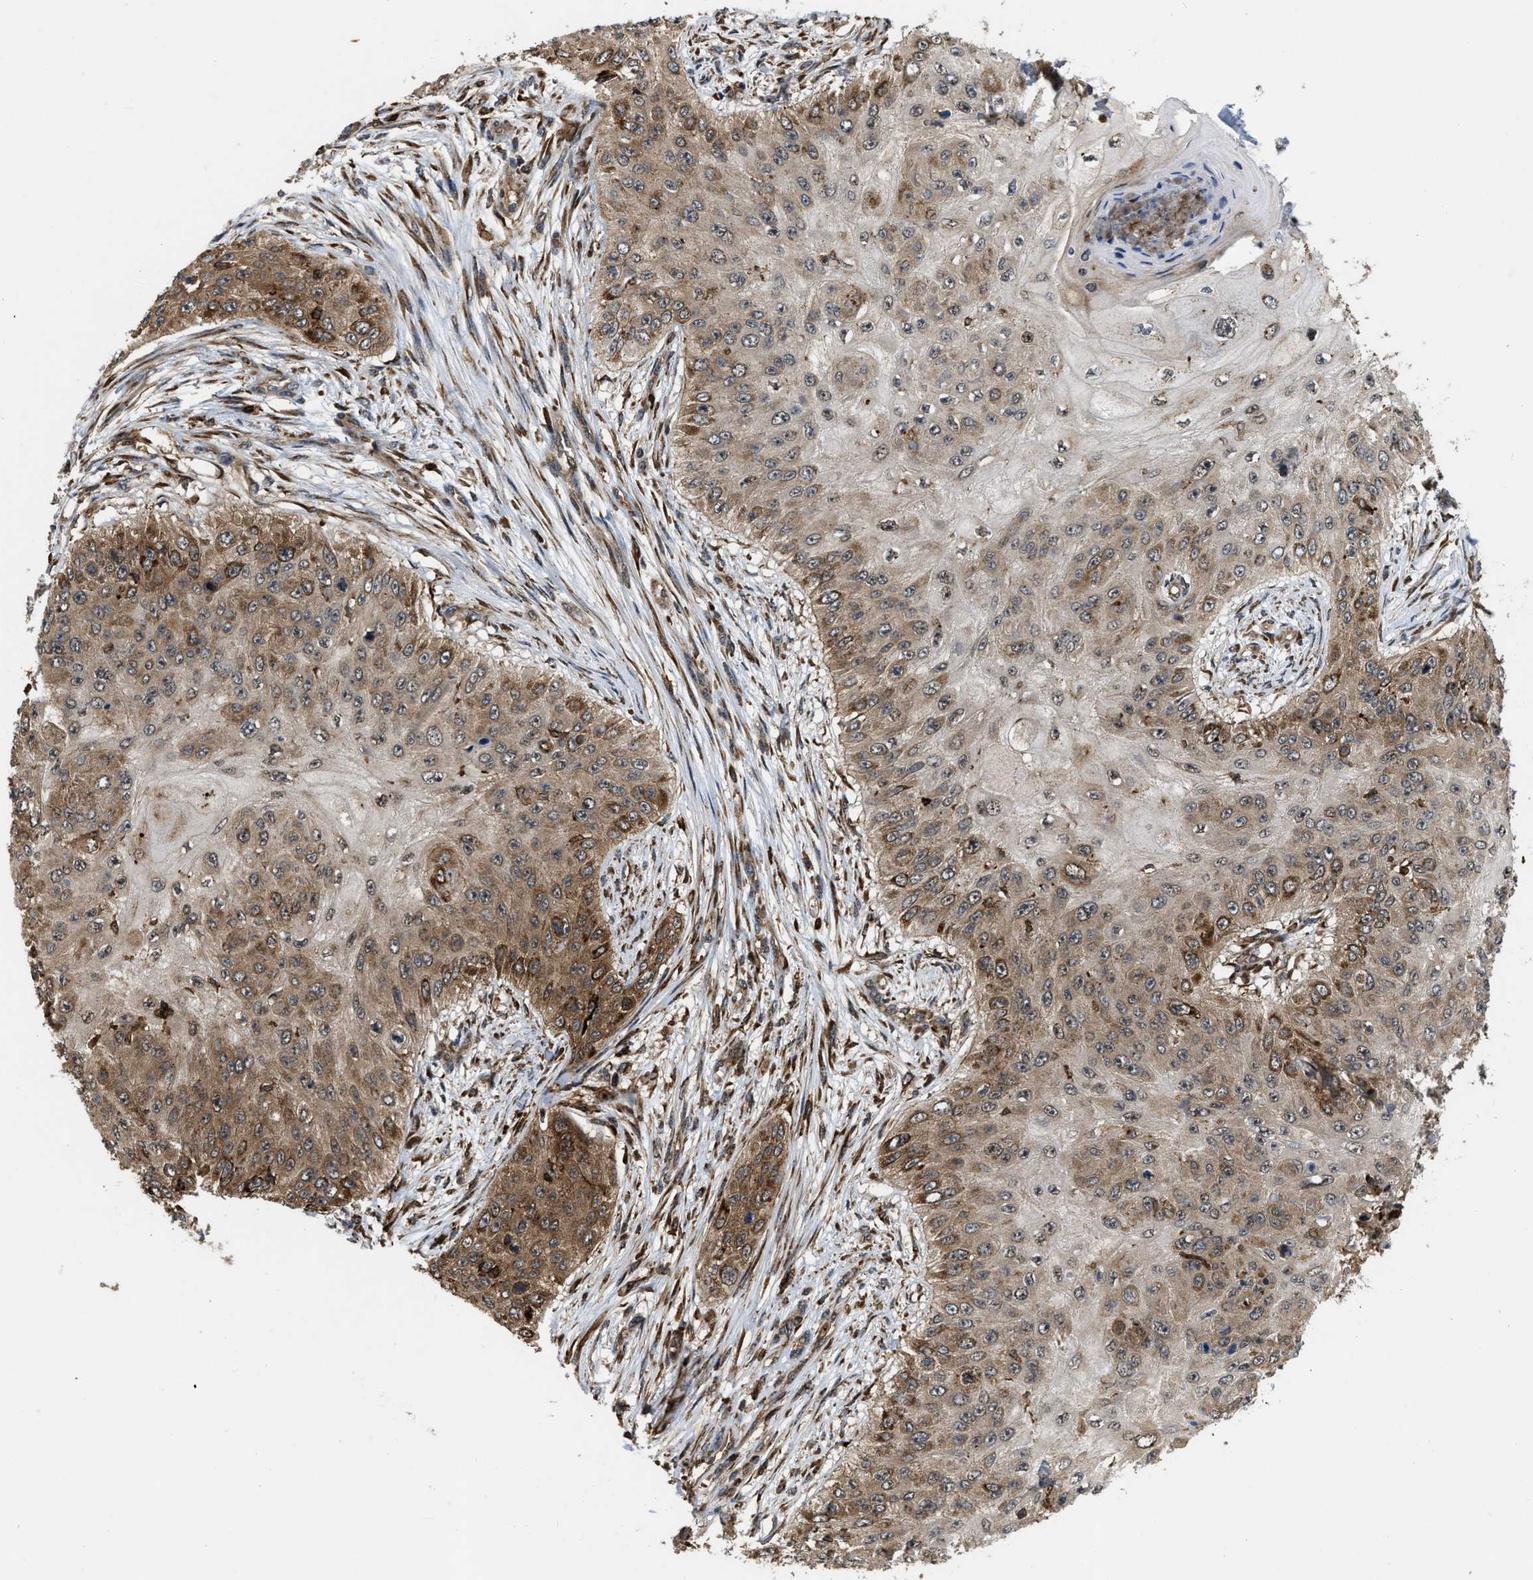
{"staining": {"intensity": "moderate", "quantity": ">75%", "location": "cytoplasmic/membranous"}, "tissue": "skin cancer", "cell_type": "Tumor cells", "image_type": "cancer", "snomed": [{"axis": "morphology", "description": "Squamous cell carcinoma, NOS"}, {"axis": "topography", "description": "Skin"}], "caption": "DAB immunohistochemical staining of skin cancer demonstrates moderate cytoplasmic/membranous protein staining in approximately >75% of tumor cells.", "gene": "IQCE", "patient": {"sex": "female", "age": 80}}